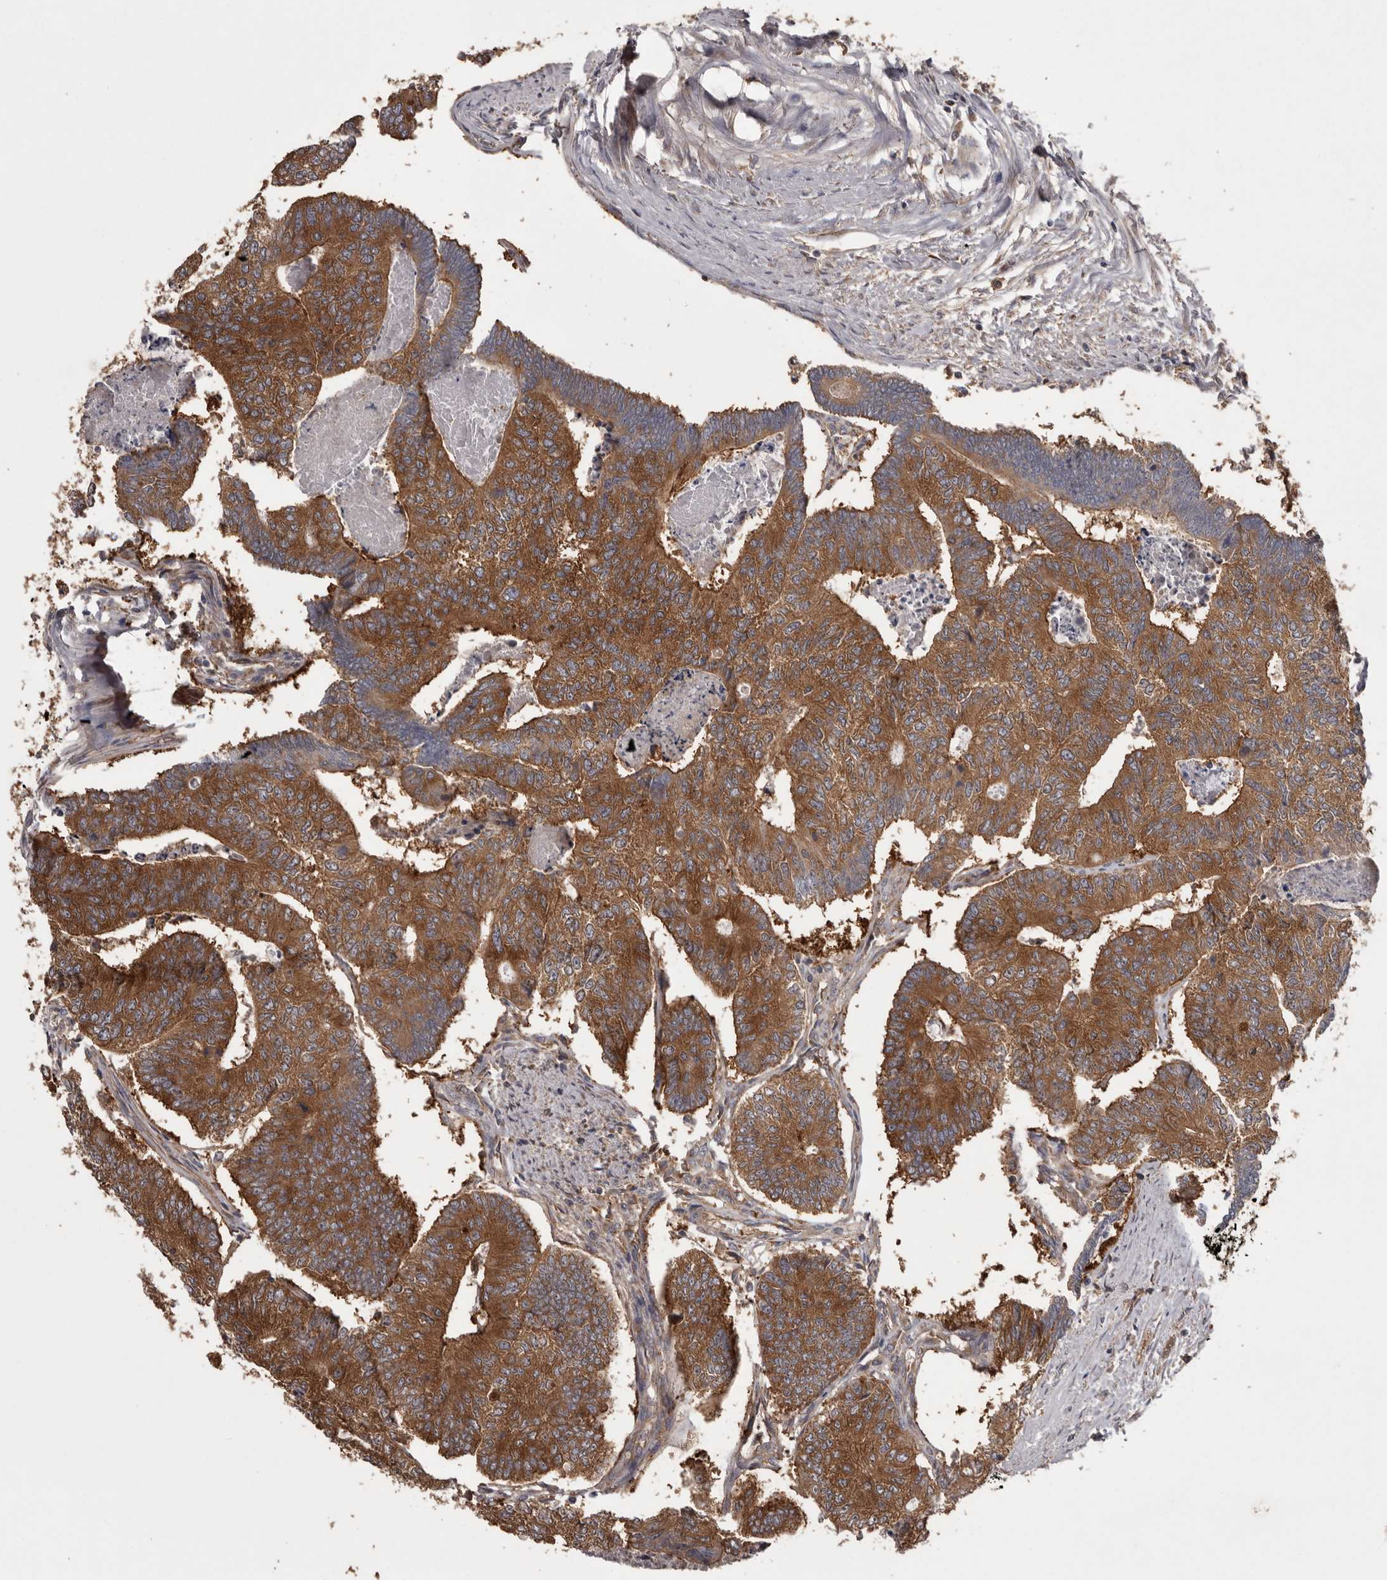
{"staining": {"intensity": "moderate", "quantity": ">75%", "location": "cytoplasmic/membranous"}, "tissue": "colorectal cancer", "cell_type": "Tumor cells", "image_type": "cancer", "snomed": [{"axis": "morphology", "description": "Adenocarcinoma, NOS"}, {"axis": "topography", "description": "Colon"}], "caption": "A brown stain labels moderate cytoplasmic/membranous positivity of a protein in human colorectal cancer (adenocarcinoma) tumor cells. The protein is stained brown, and the nuclei are stained in blue (DAB (3,3'-diaminobenzidine) IHC with brightfield microscopy, high magnification).", "gene": "DARS1", "patient": {"sex": "female", "age": 67}}